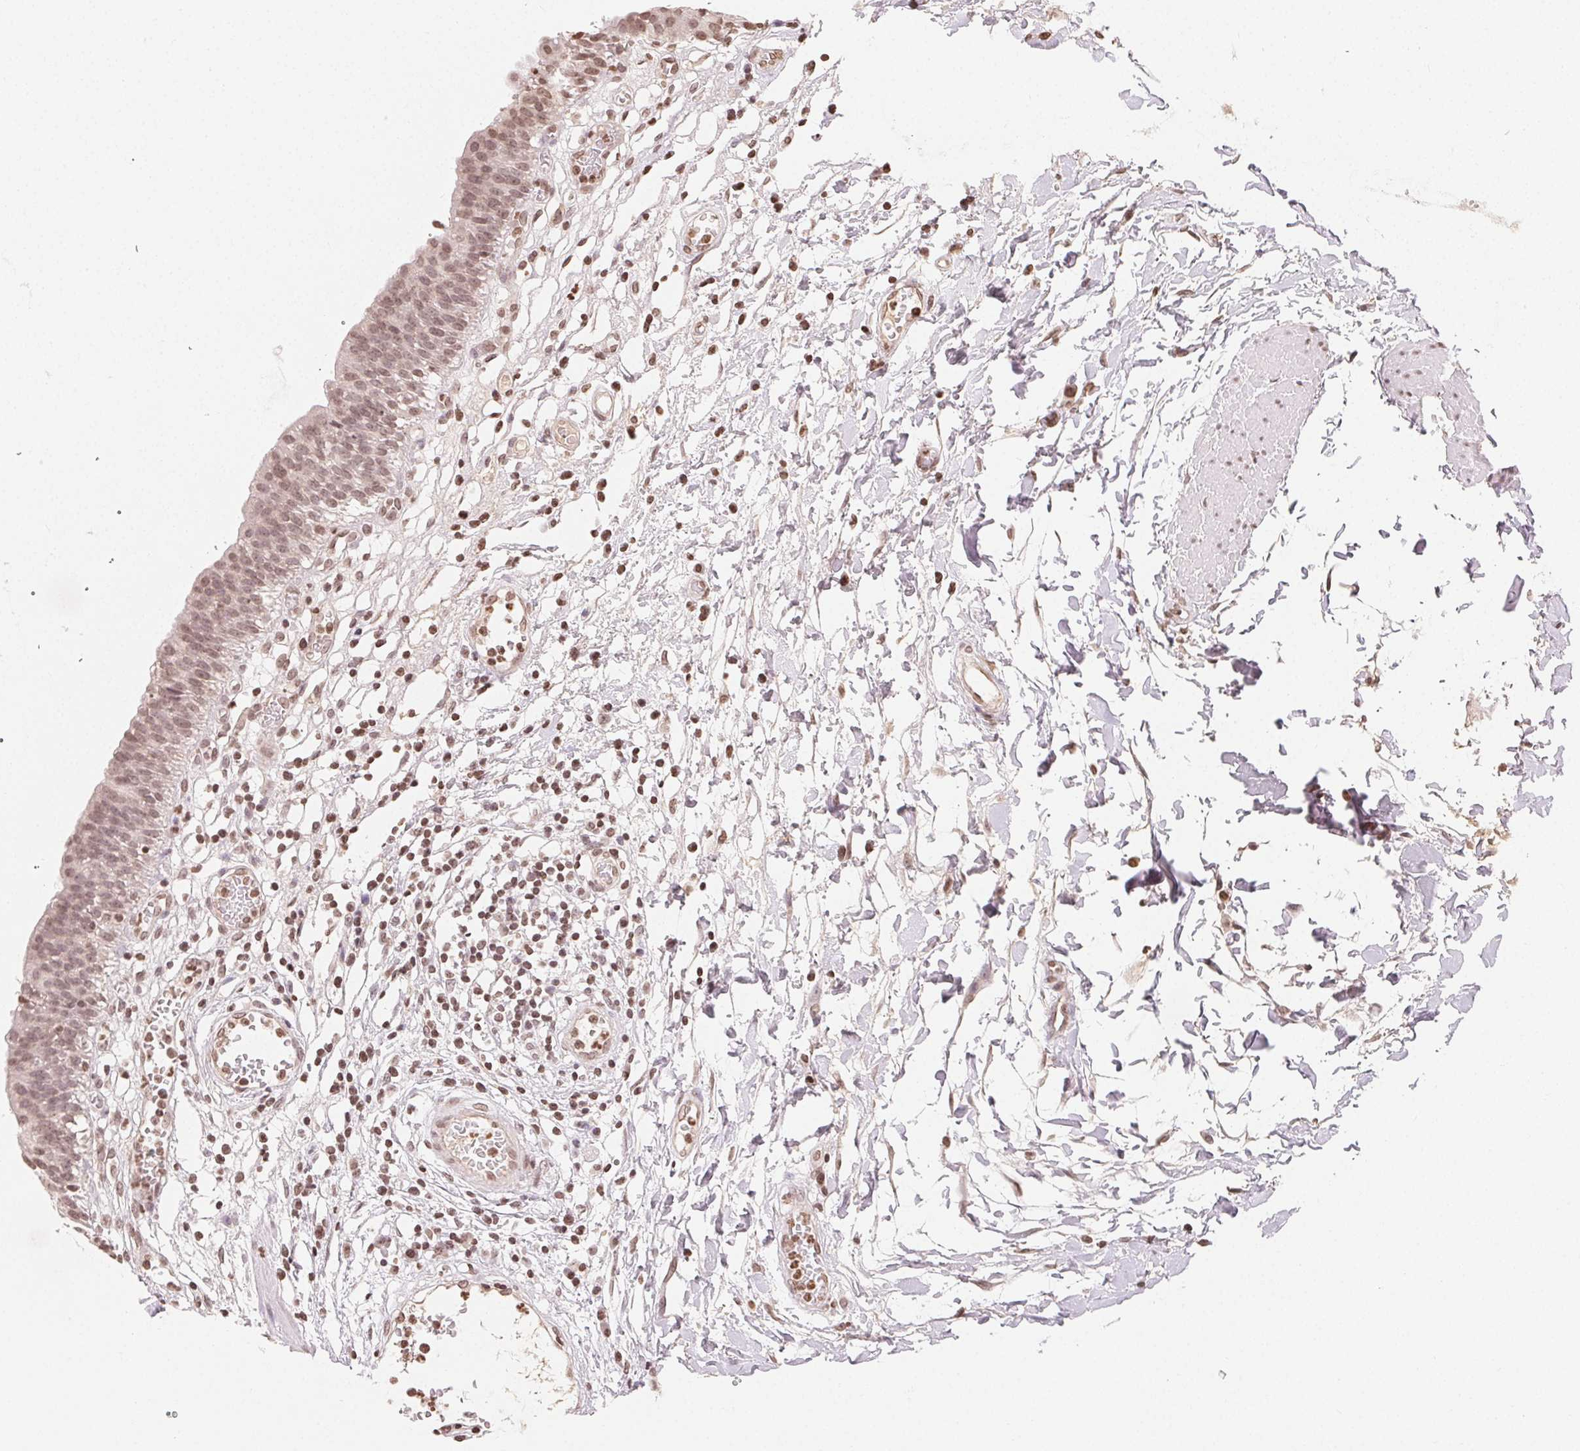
{"staining": {"intensity": "moderate", "quantity": "25%-75%", "location": "nuclear"}, "tissue": "urinary bladder", "cell_type": "Urothelial cells", "image_type": "normal", "snomed": [{"axis": "morphology", "description": "Normal tissue, NOS"}, {"axis": "topography", "description": "Urinary bladder"}], "caption": "High-power microscopy captured an immunohistochemistry (IHC) image of benign urinary bladder, revealing moderate nuclear positivity in about 25%-75% of urothelial cells. The staining is performed using DAB (3,3'-diaminobenzidine) brown chromogen to label protein expression. The nuclei are counter-stained blue using hematoxylin.", "gene": "TBP", "patient": {"sex": "male", "age": 64}}